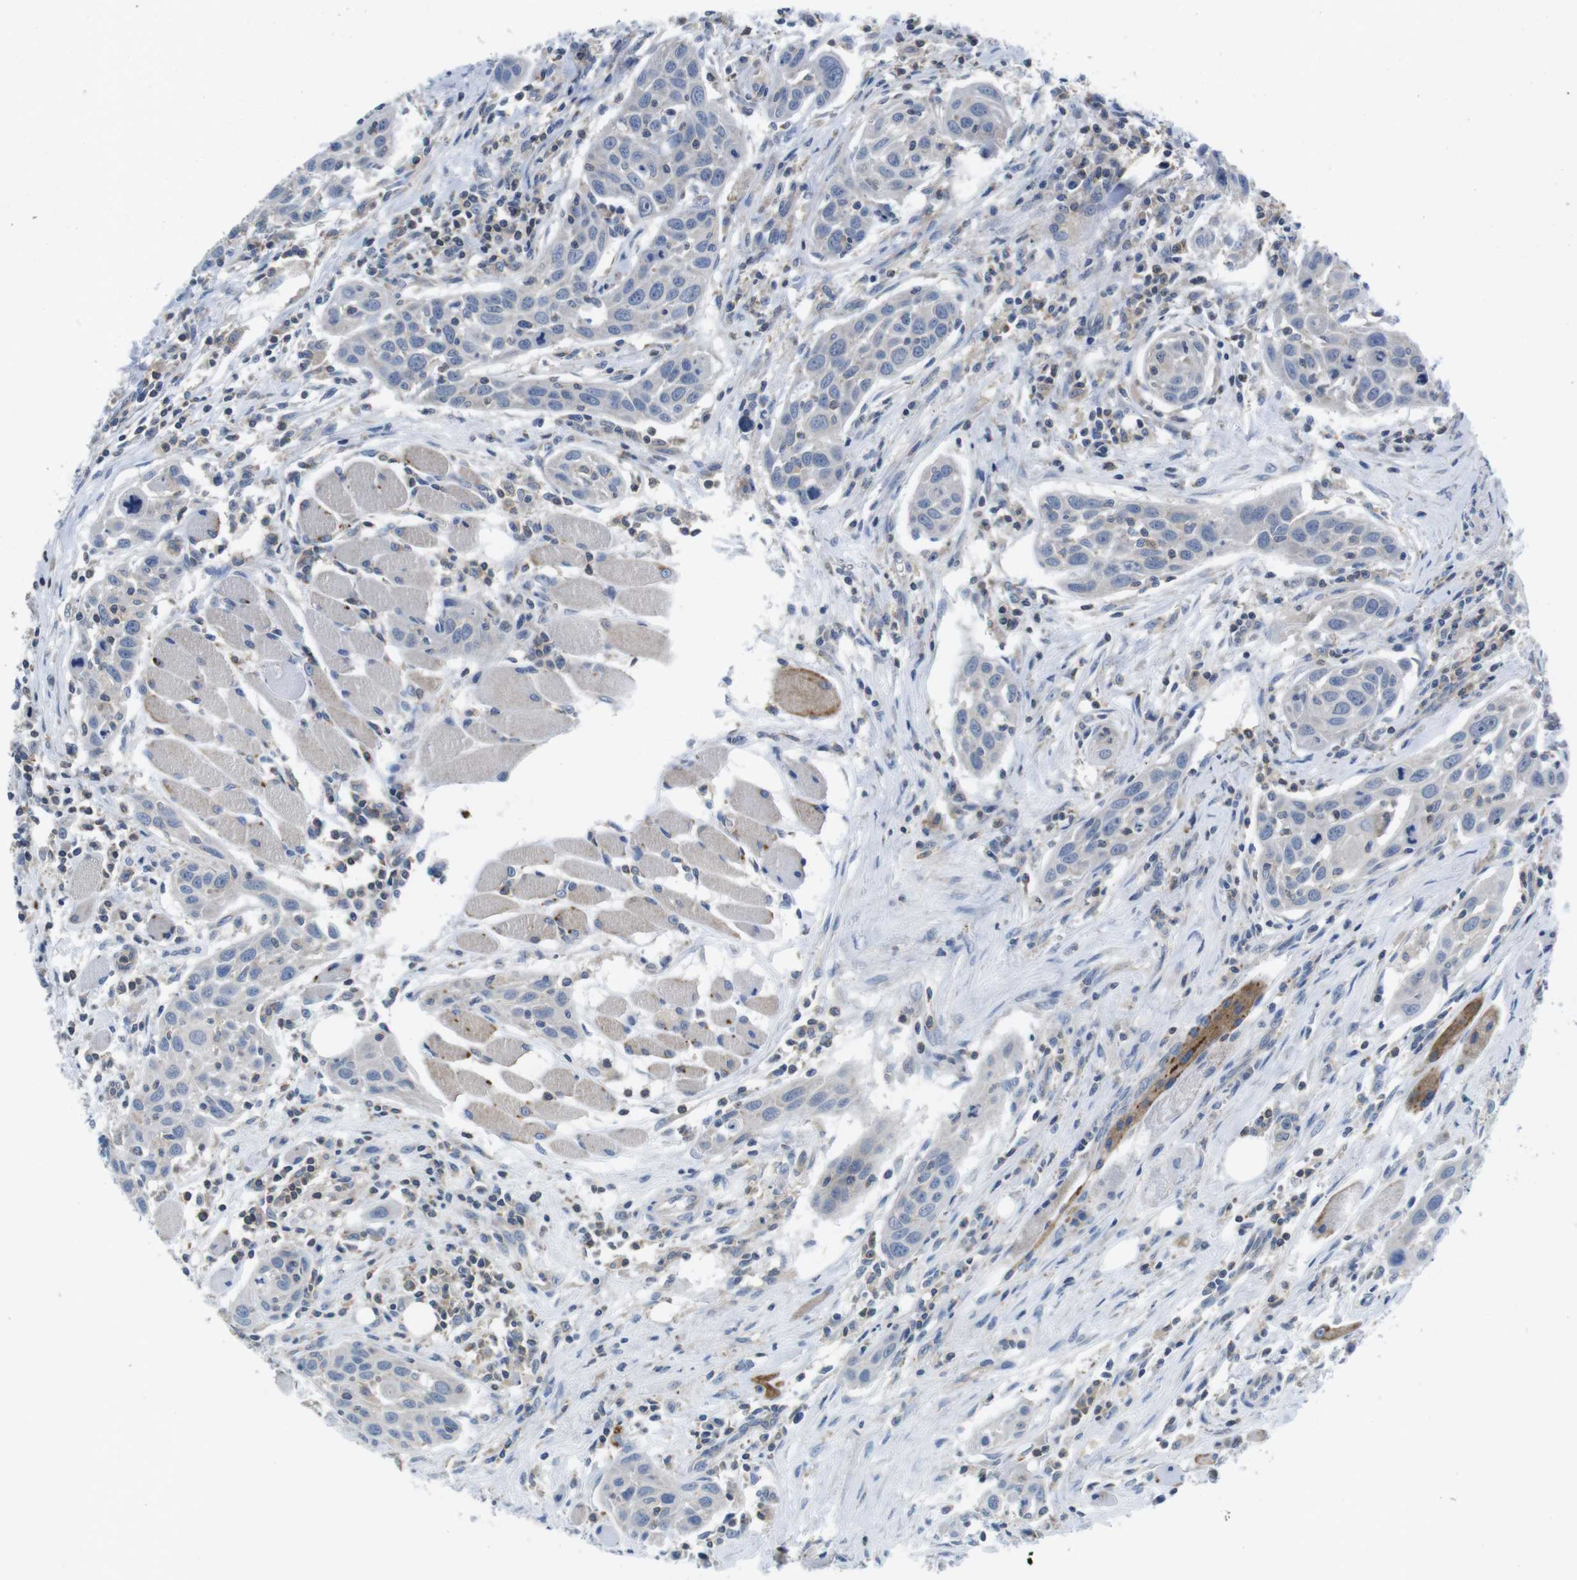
{"staining": {"intensity": "negative", "quantity": "none", "location": "none"}, "tissue": "head and neck cancer", "cell_type": "Tumor cells", "image_type": "cancer", "snomed": [{"axis": "morphology", "description": "Squamous cell carcinoma, NOS"}, {"axis": "topography", "description": "Oral tissue"}, {"axis": "topography", "description": "Head-Neck"}], "caption": "IHC image of neoplastic tissue: human squamous cell carcinoma (head and neck) stained with DAB (3,3'-diaminobenzidine) displays no significant protein staining in tumor cells.", "gene": "PIK3CD", "patient": {"sex": "female", "age": 50}}